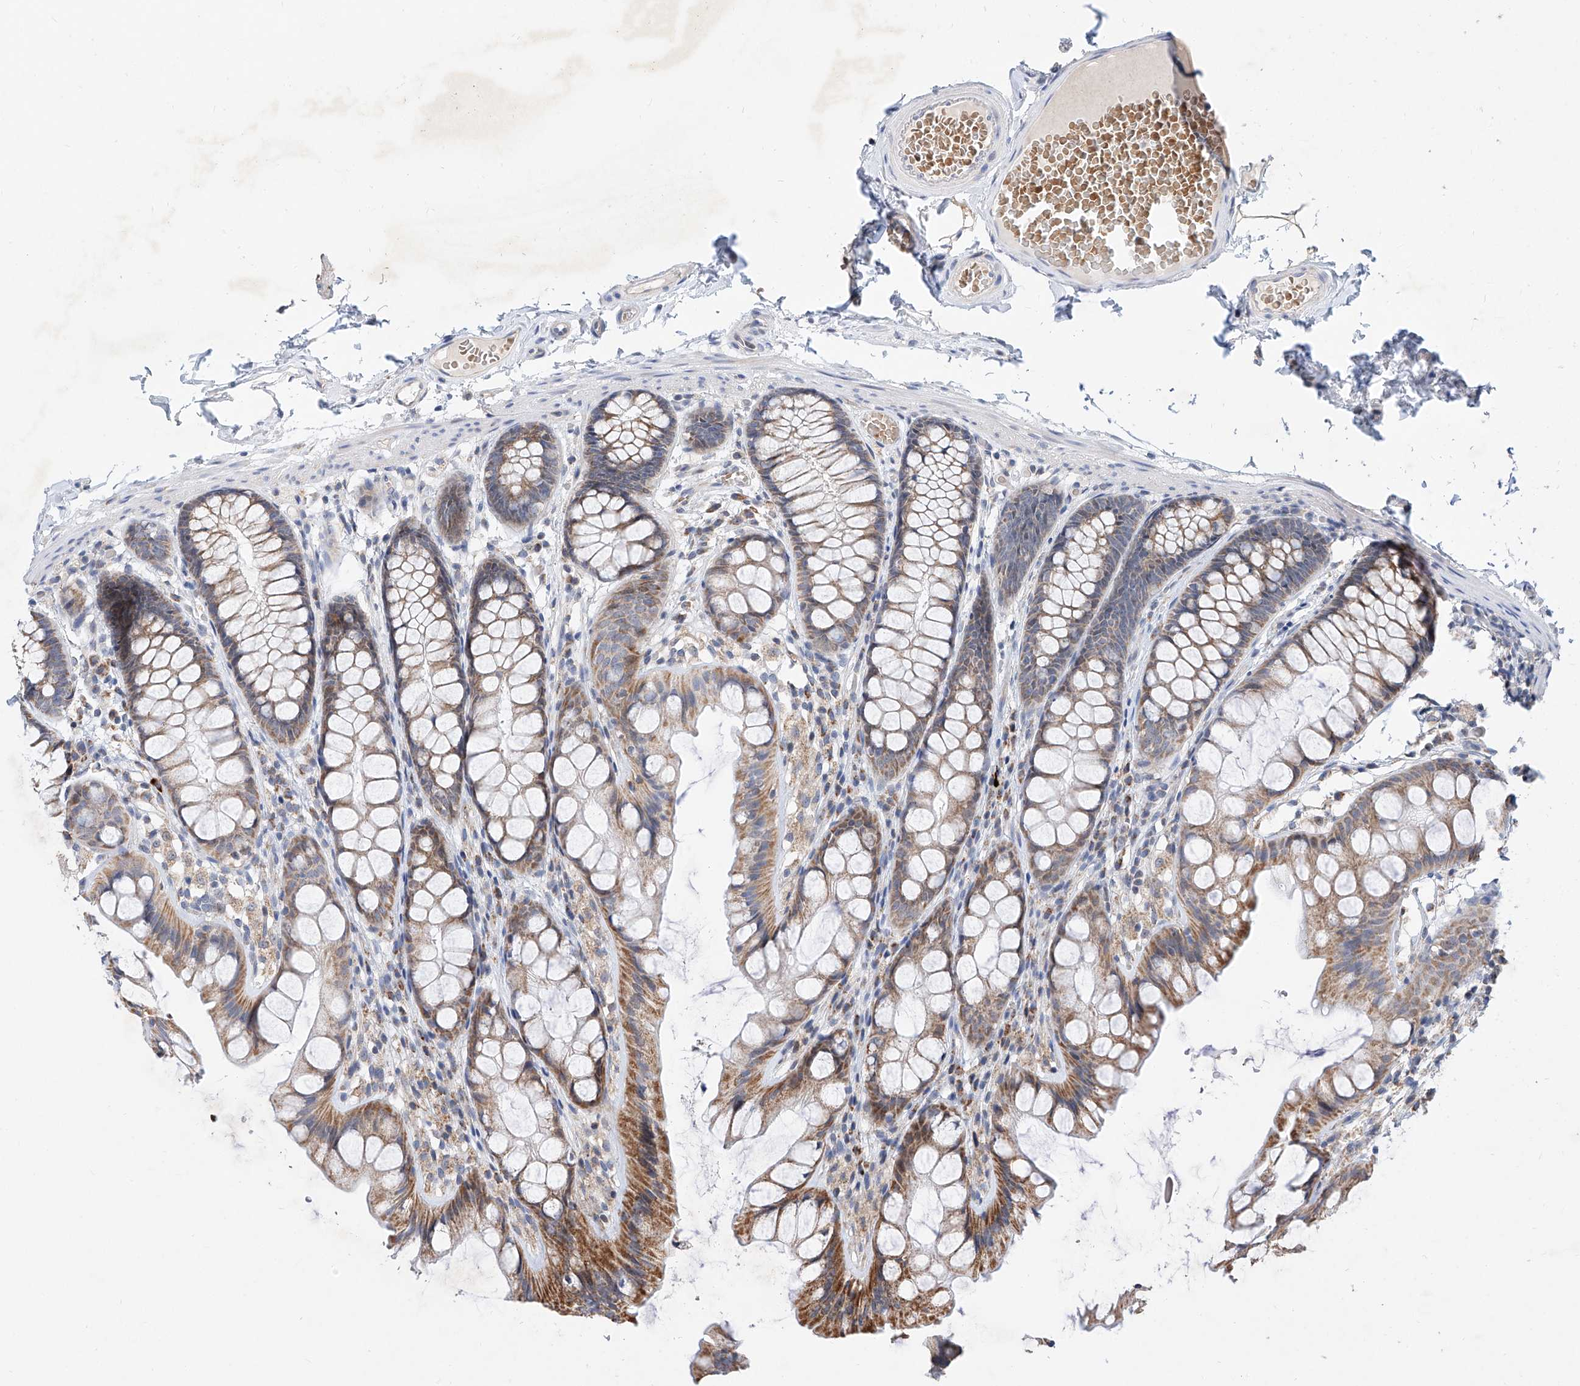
{"staining": {"intensity": "negative", "quantity": "none", "location": "none"}, "tissue": "colon", "cell_type": "Endothelial cells", "image_type": "normal", "snomed": [{"axis": "morphology", "description": "Normal tissue, NOS"}, {"axis": "topography", "description": "Colon"}], "caption": "Colon was stained to show a protein in brown. There is no significant positivity in endothelial cells. The staining was performed using DAB to visualize the protein expression in brown, while the nuclei were stained in blue with hematoxylin (Magnification: 20x).", "gene": "BPTF", "patient": {"sex": "male", "age": 47}}